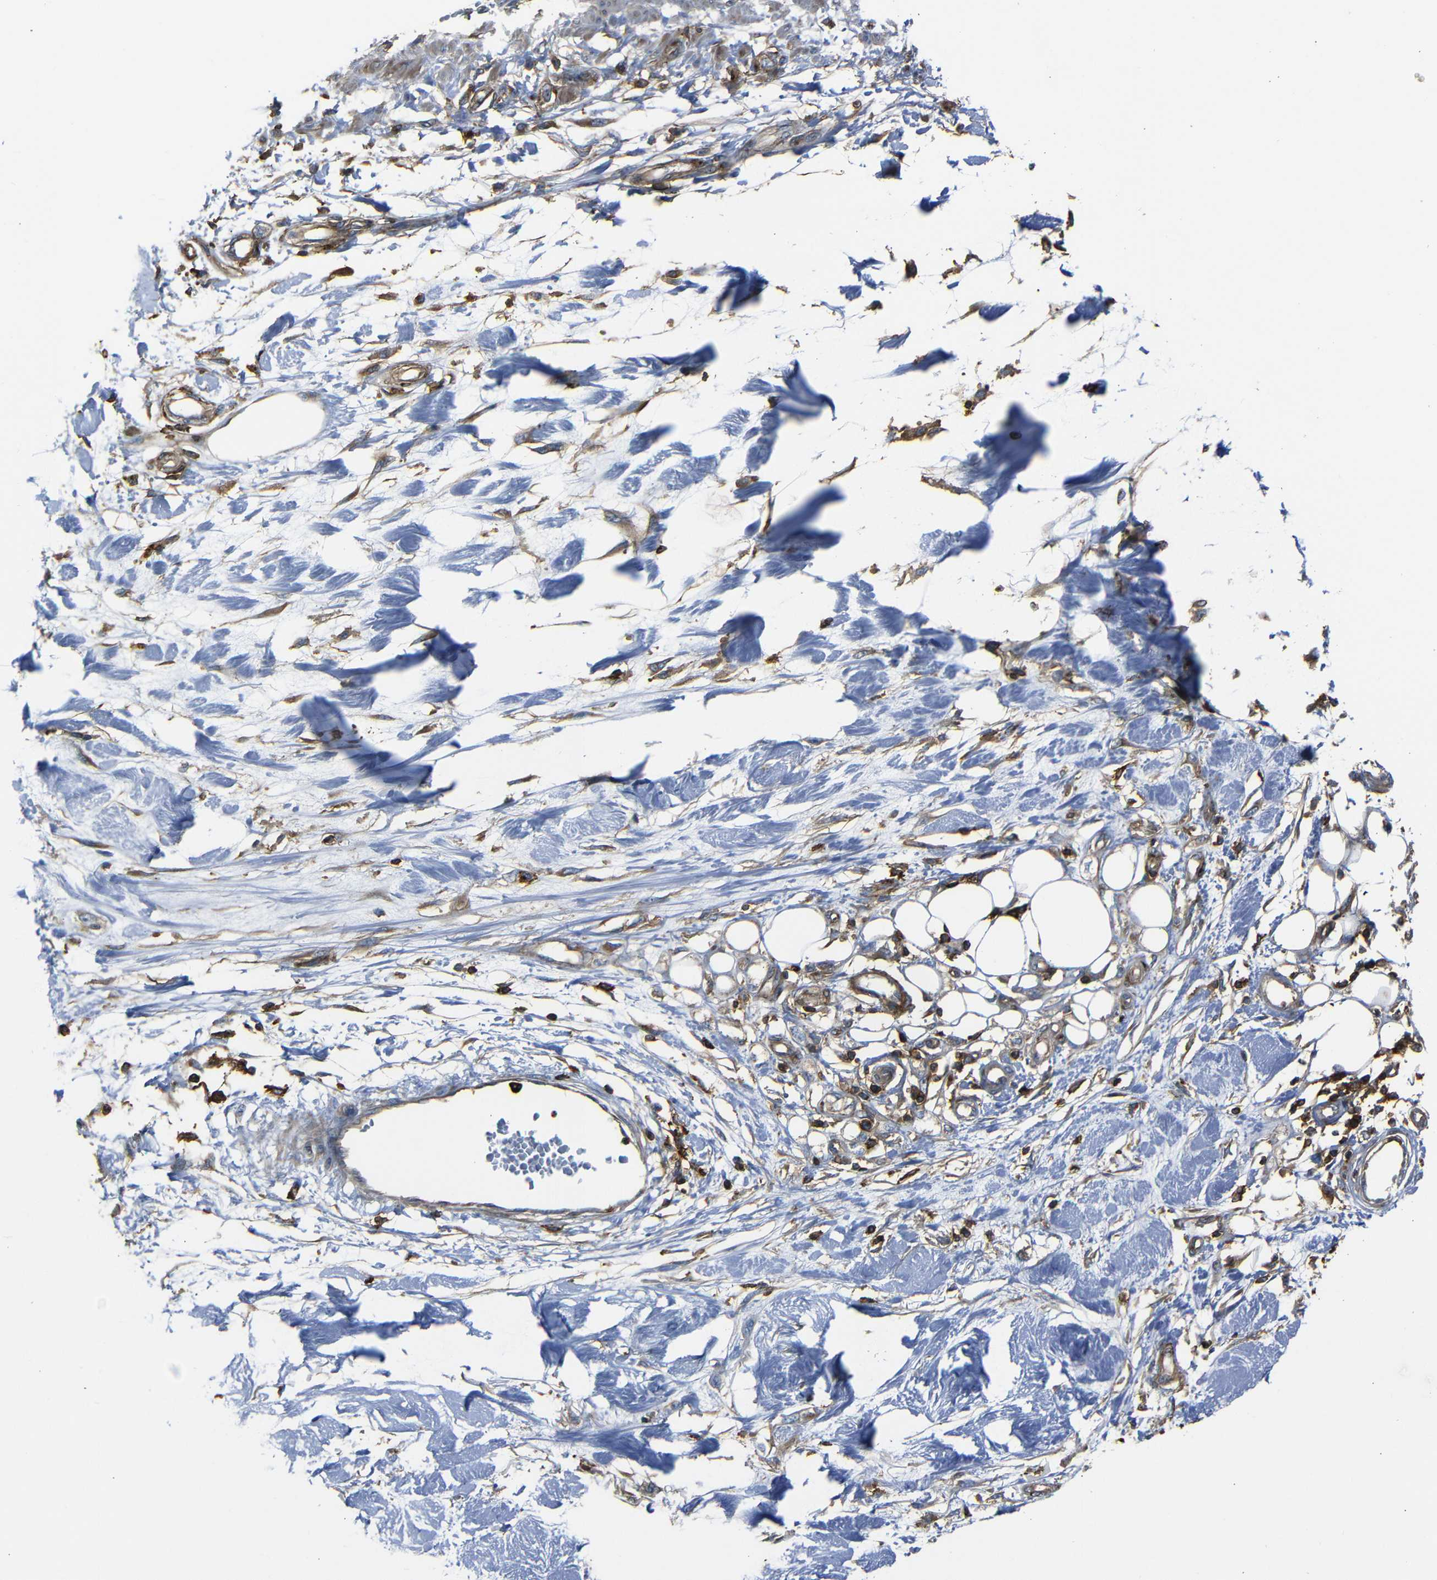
{"staining": {"intensity": "negative", "quantity": "none", "location": "none"}, "tissue": "adipose tissue", "cell_type": "Adipocytes", "image_type": "normal", "snomed": [{"axis": "morphology", "description": "Normal tissue, NOS"}, {"axis": "morphology", "description": "Squamous cell carcinoma, NOS"}, {"axis": "topography", "description": "Skin"}, {"axis": "topography", "description": "Peripheral nerve tissue"}], "caption": "DAB immunohistochemical staining of unremarkable adipose tissue exhibits no significant staining in adipocytes.", "gene": "ADGRE5", "patient": {"sex": "male", "age": 83}}